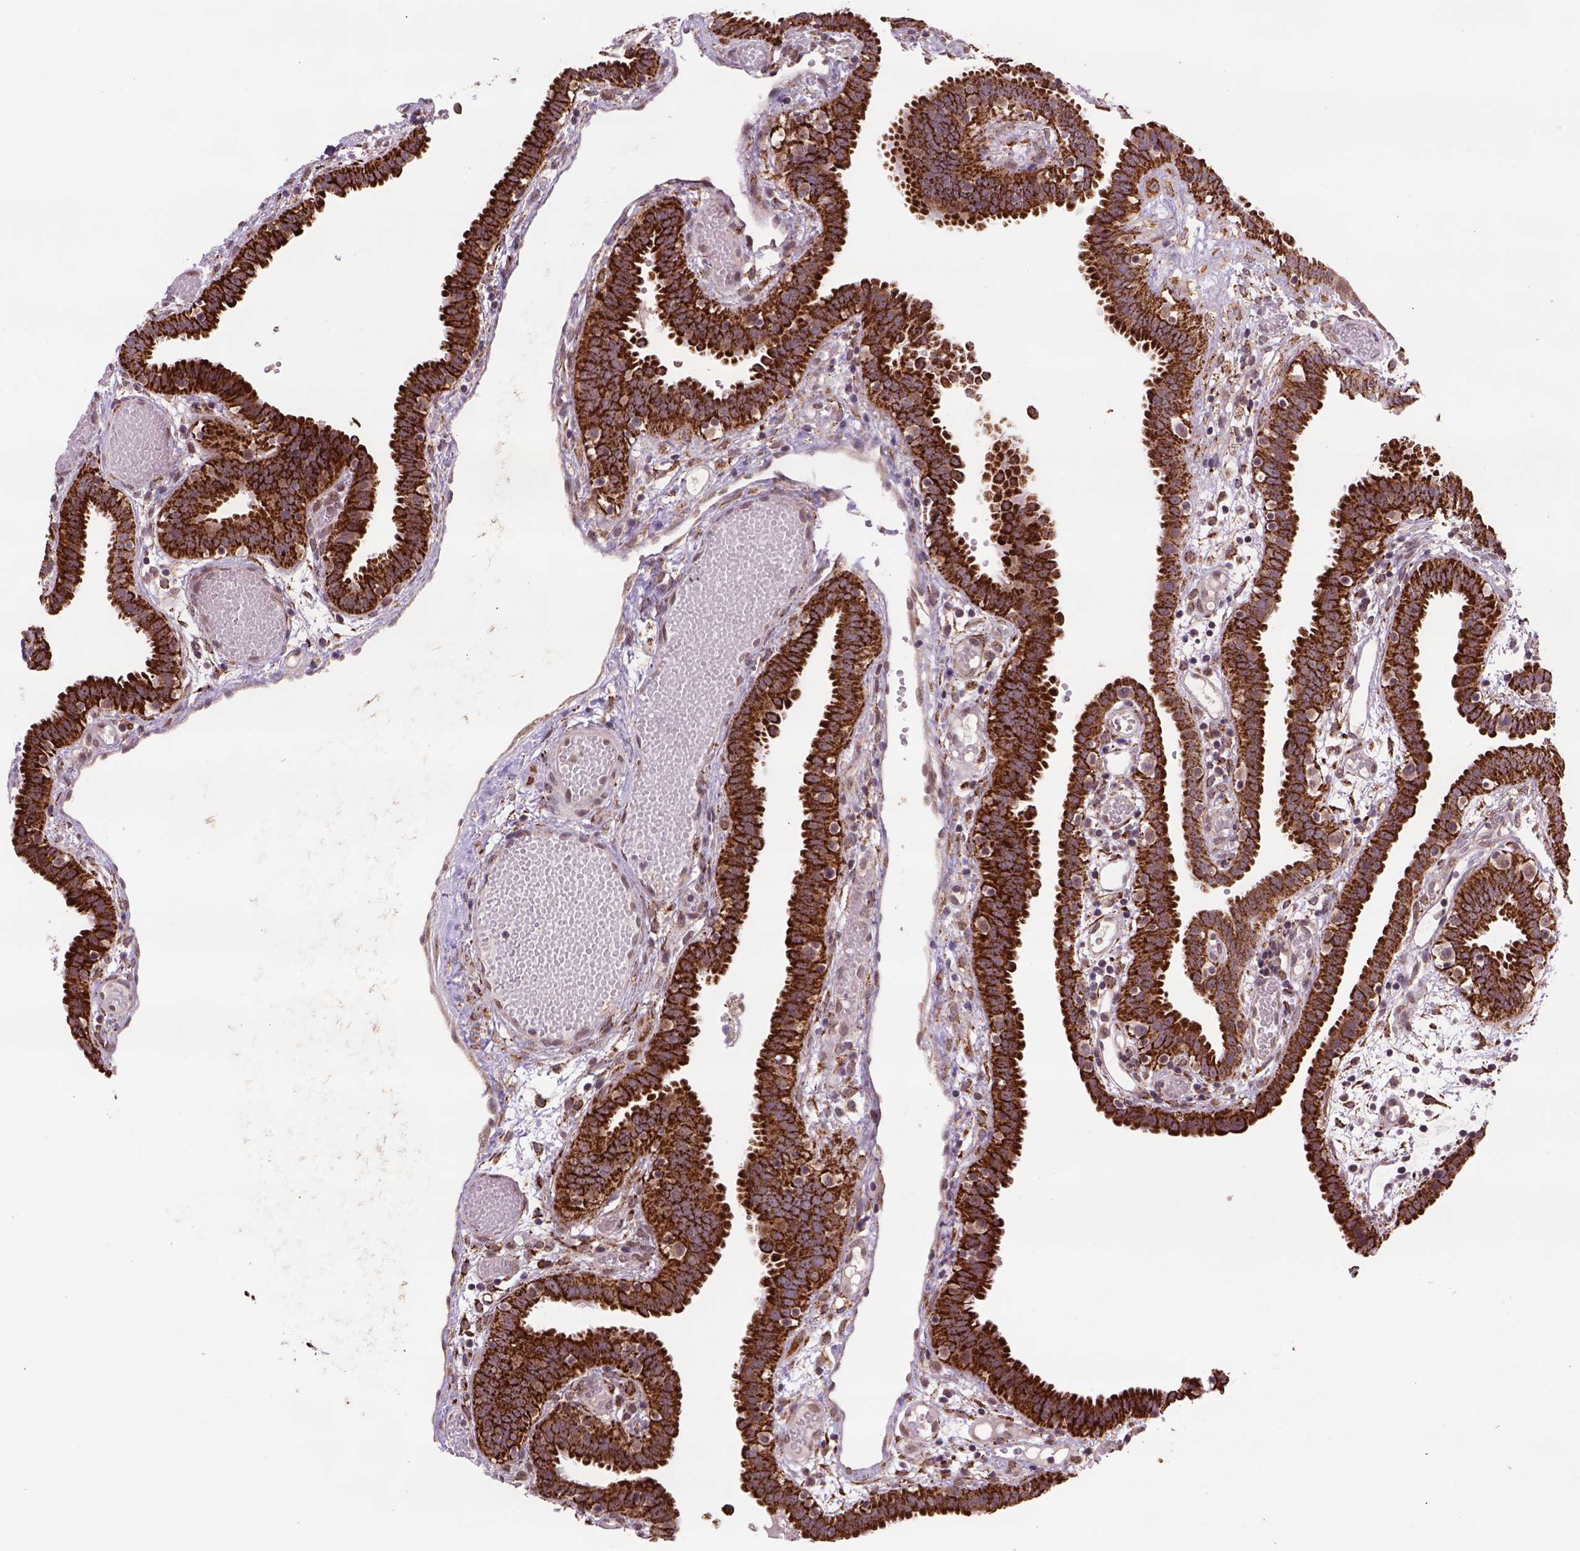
{"staining": {"intensity": "strong", "quantity": ">75%", "location": "cytoplasmic/membranous"}, "tissue": "fallopian tube", "cell_type": "Glandular cells", "image_type": "normal", "snomed": [{"axis": "morphology", "description": "Normal tissue, NOS"}, {"axis": "topography", "description": "Fallopian tube"}], "caption": "Immunohistochemical staining of unremarkable human fallopian tube exhibits high levels of strong cytoplasmic/membranous staining in approximately >75% of glandular cells. (DAB IHC, brown staining for protein, blue staining for nuclei).", "gene": "FZD7", "patient": {"sex": "female", "age": 37}}